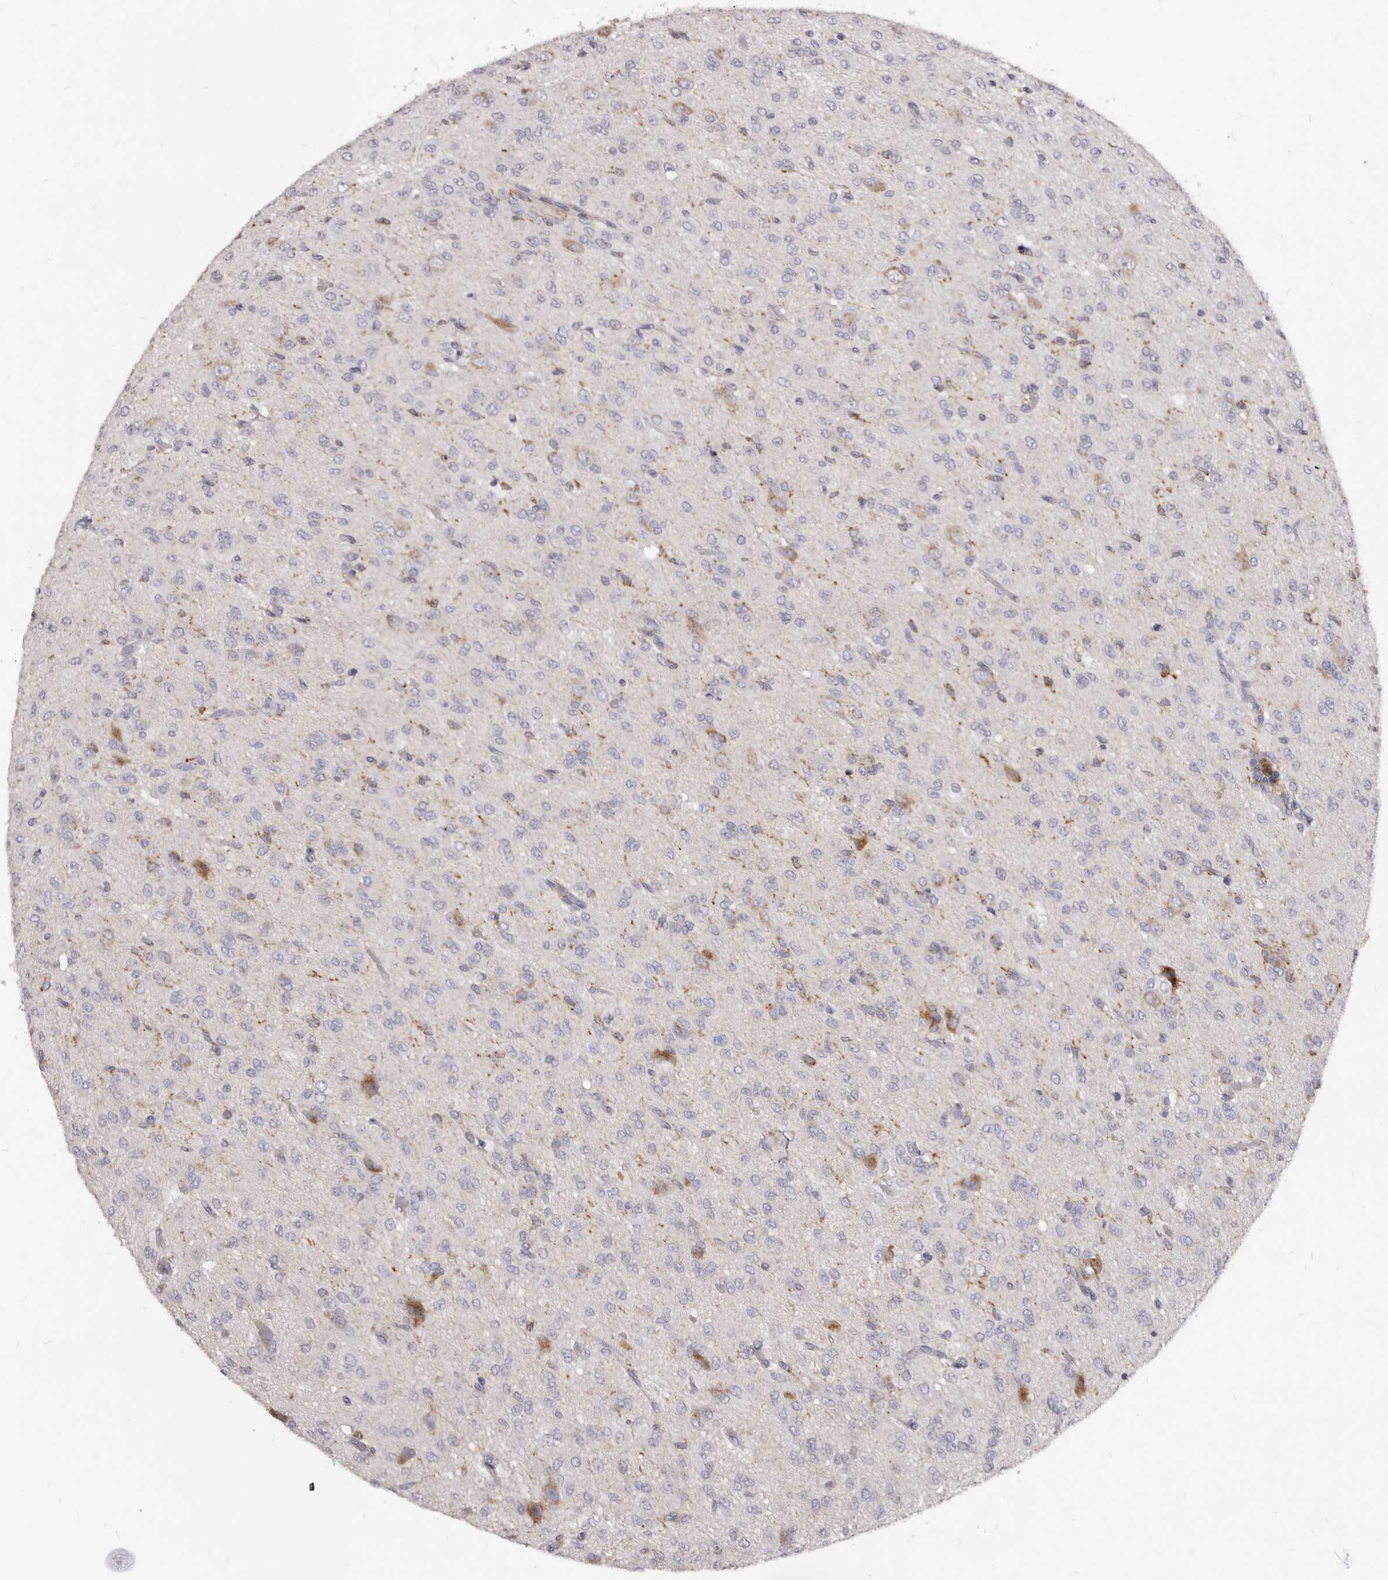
{"staining": {"intensity": "weak", "quantity": "<25%", "location": "cytoplasmic/membranous"}, "tissue": "glioma", "cell_type": "Tumor cells", "image_type": "cancer", "snomed": [{"axis": "morphology", "description": "Glioma, malignant, High grade"}, {"axis": "topography", "description": "Brain"}], "caption": "A high-resolution photomicrograph shows IHC staining of malignant glioma (high-grade), which demonstrates no significant staining in tumor cells.", "gene": "PI4K2A", "patient": {"sex": "female", "age": 59}}